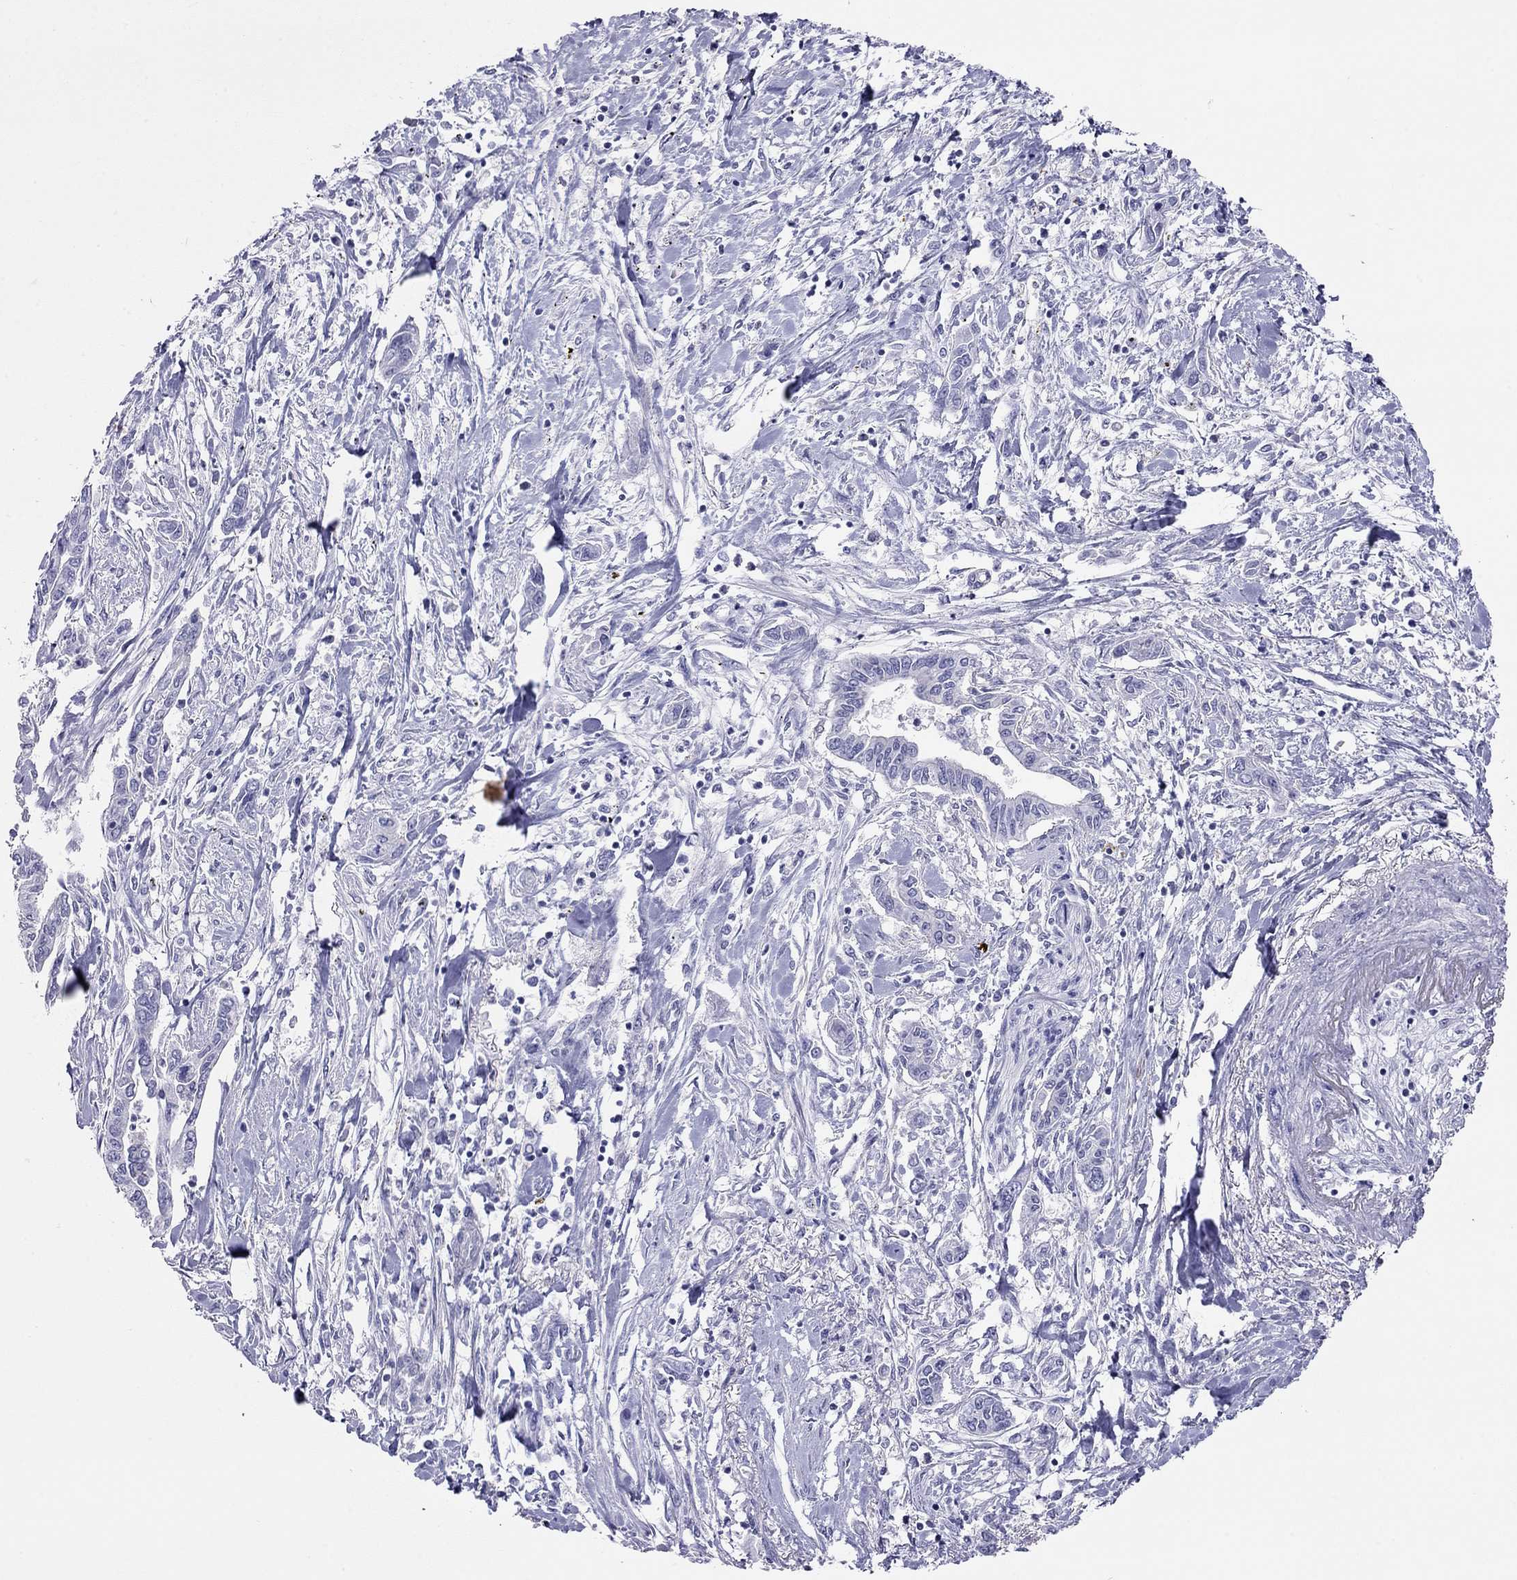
{"staining": {"intensity": "negative", "quantity": "none", "location": "none"}, "tissue": "pancreatic cancer", "cell_type": "Tumor cells", "image_type": "cancer", "snomed": [{"axis": "morphology", "description": "Adenocarcinoma, NOS"}, {"axis": "topography", "description": "Pancreas"}], "caption": "Immunohistochemistry (IHC) of human adenocarcinoma (pancreatic) reveals no expression in tumor cells.", "gene": "MYMX", "patient": {"sex": "male", "age": 60}}